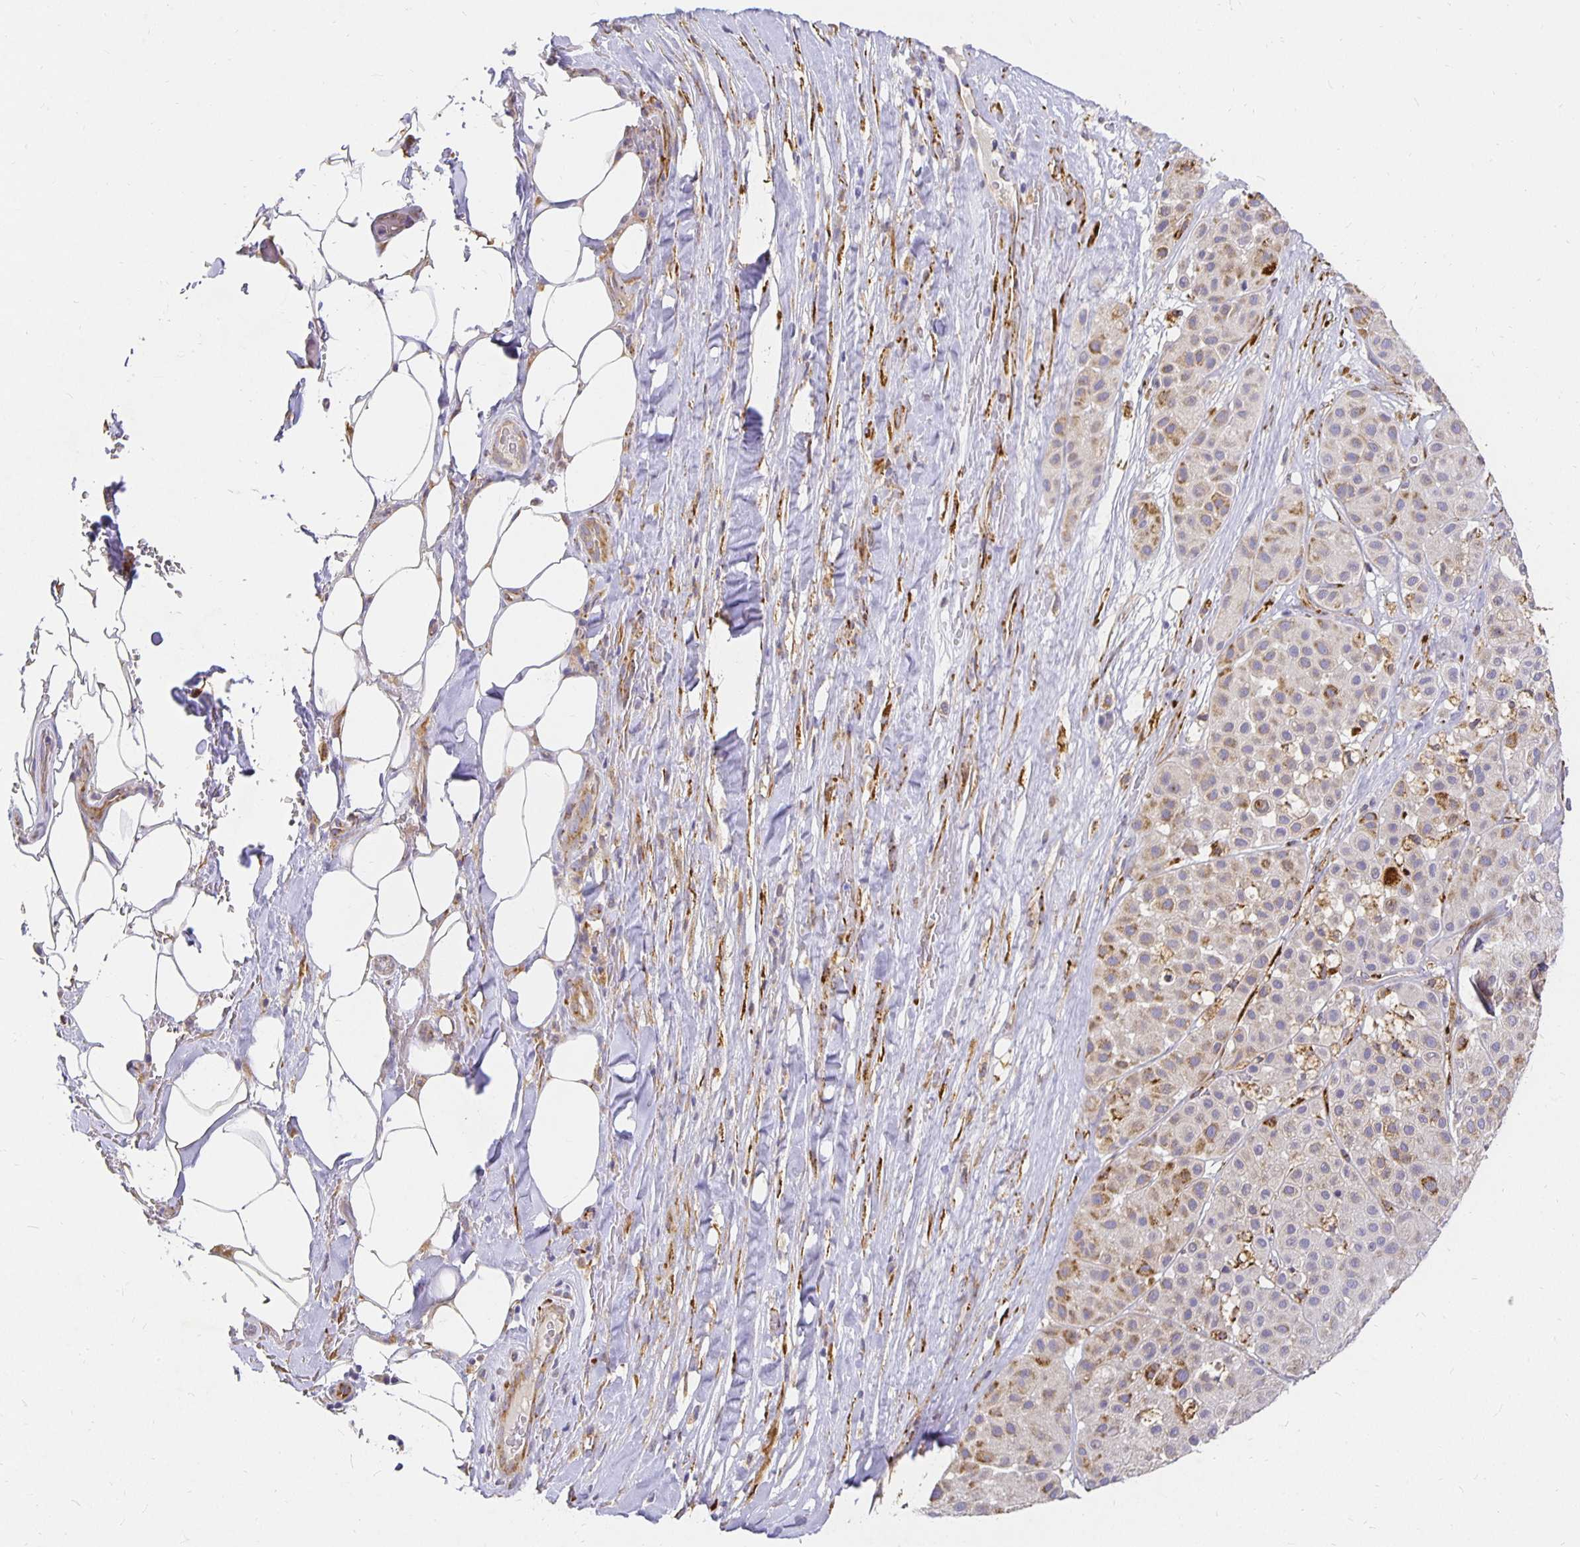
{"staining": {"intensity": "moderate", "quantity": "25%-75%", "location": "cytoplasmic/membranous"}, "tissue": "melanoma", "cell_type": "Tumor cells", "image_type": "cancer", "snomed": [{"axis": "morphology", "description": "Malignant melanoma, Metastatic site"}, {"axis": "topography", "description": "Smooth muscle"}], "caption": "Melanoma stained for a protein demonstrates moderate cytoplasmic/membranous positivity in tumor cells.", "gene": "PLOD1", "patient": {"sex": "male", "age": 41}}